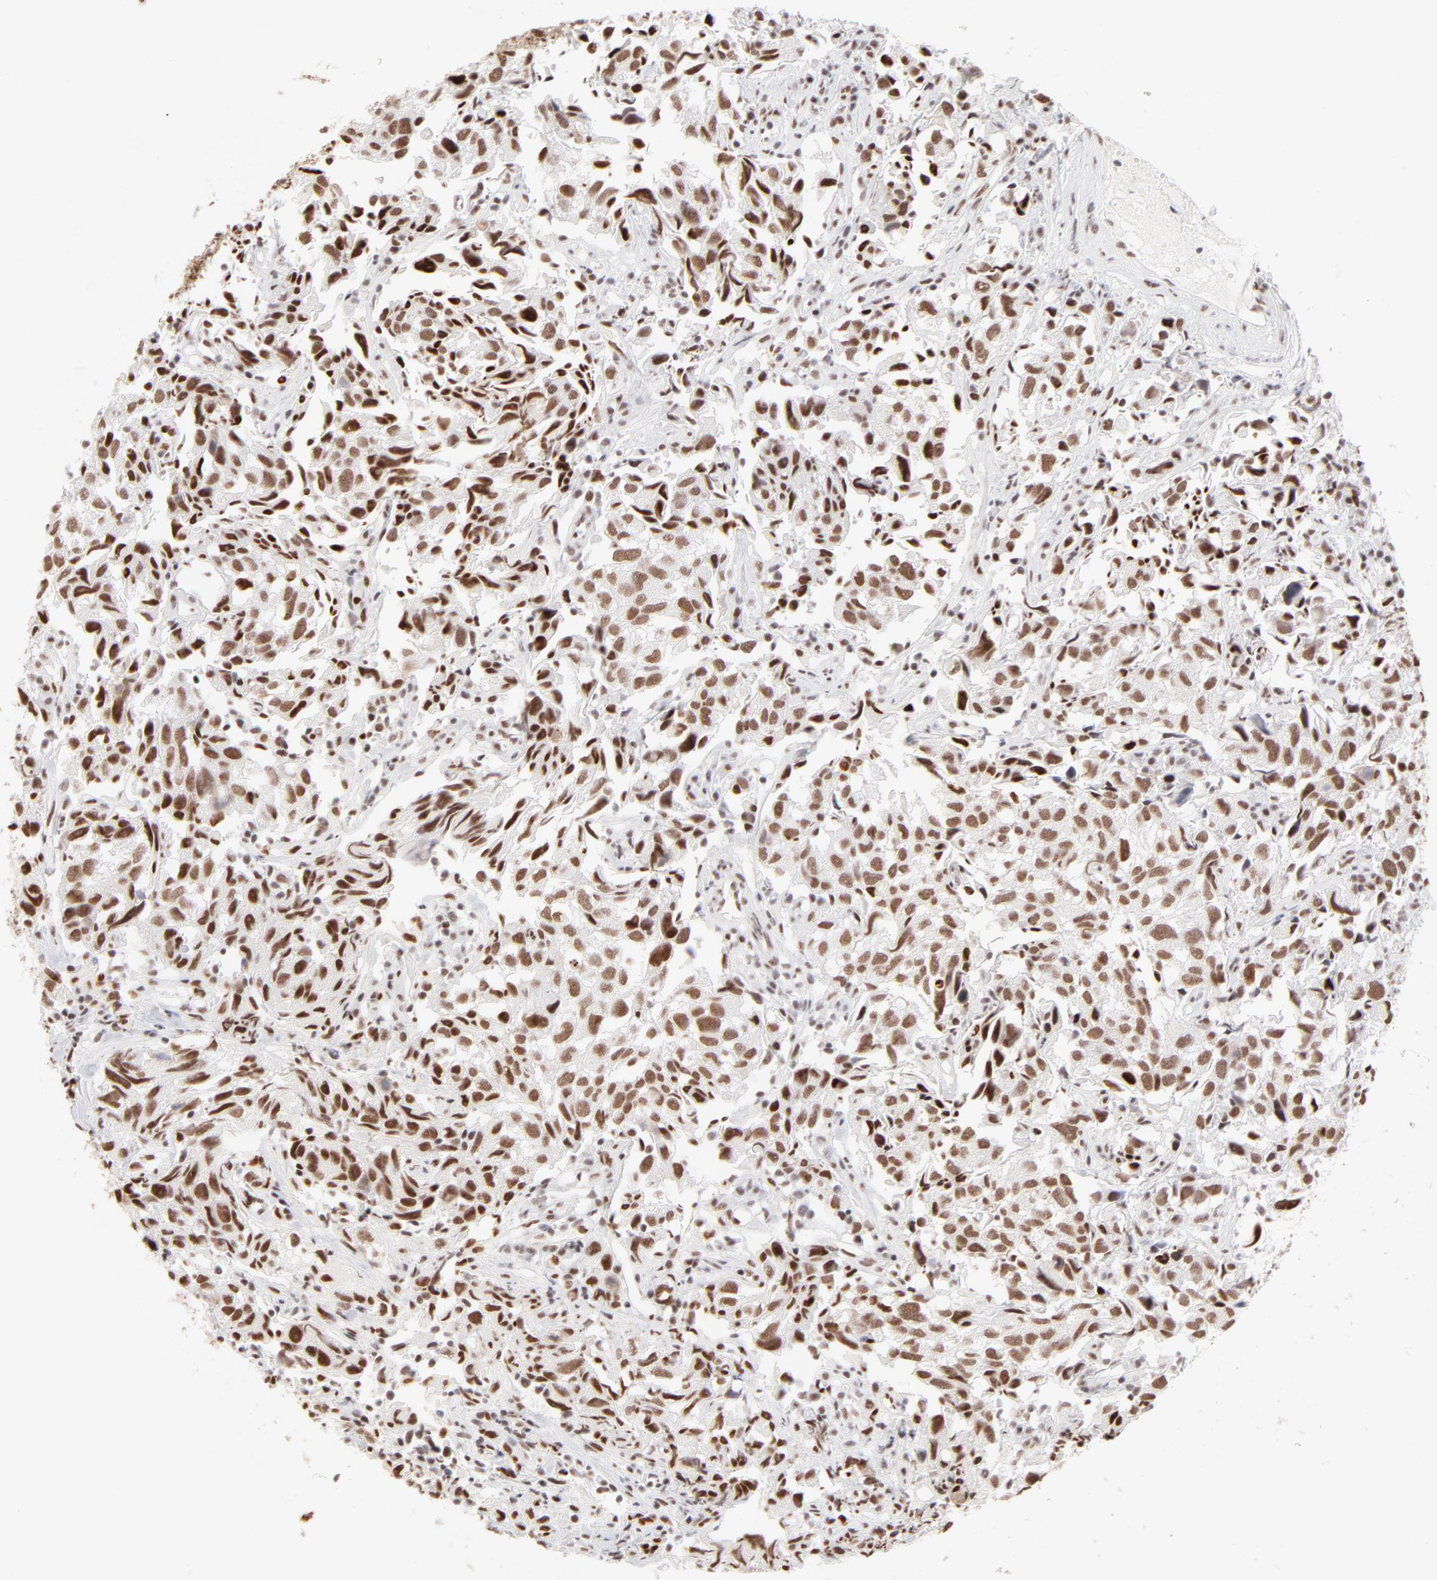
{"staining": {"intensity": "strong", "quantity": ">75%", "location": "nuclear"}, "tissue": "urothelial cancer", "cell_type": "Tumor cells", "image_type": "cancer", "snomed": [{"axis": "morphology", "description": "Urothelial carcinoma, High grade"}, {"axis": "topography", "description": "Urinary bladder"}], "caption": "Urothelial cancer stained with IHC reveals strong nuclear expression in approximately >75% of tumor cells.", "gene": "TARDBP", "patient": {"sex": "female", "age": 75}}